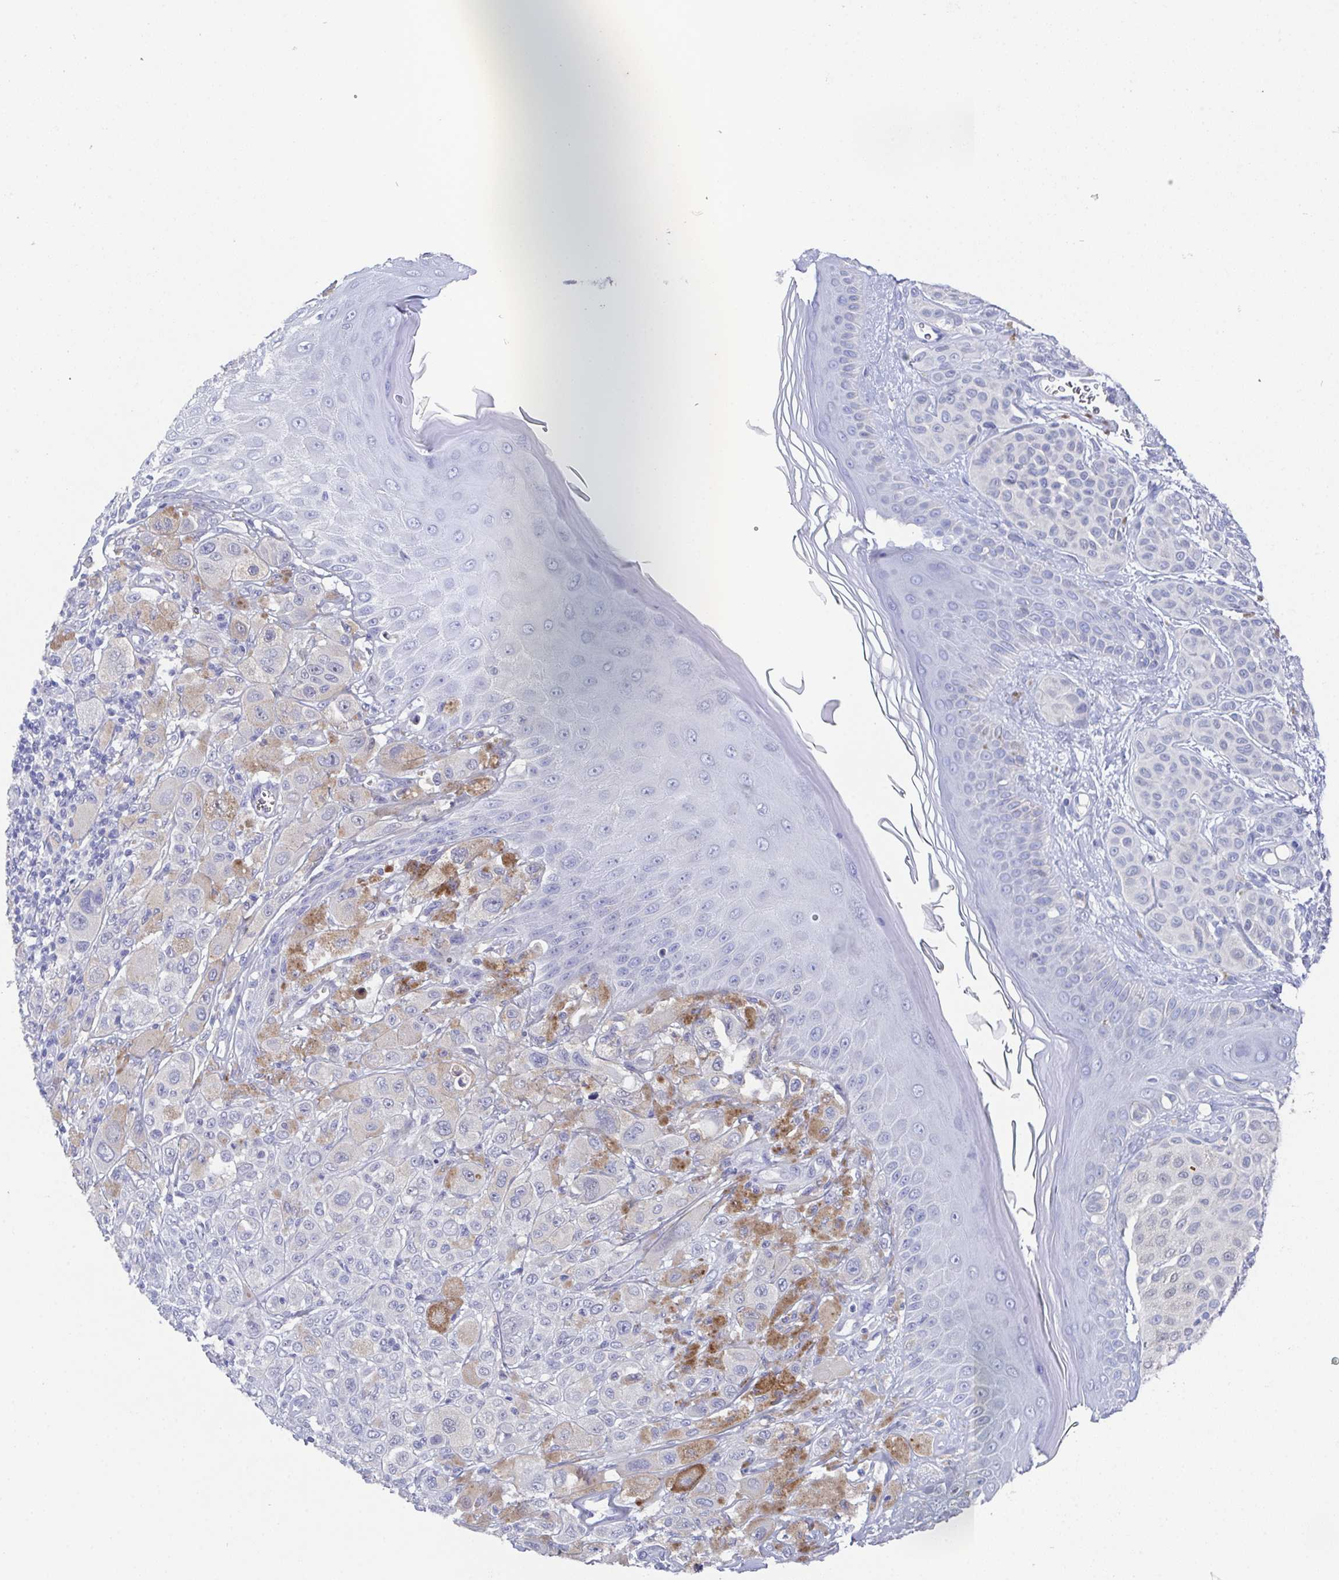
{"staining": {"intensity": "weak", "quantity": "<25%", "location": "cytoplasmic/membranous"}, "tissue": "melanoma", "cell_type": "Tumor cells", "image_type": "cancer", "snomed": [{"axis": "morphology", "description": "Malignant melanoma, NOS"}, {"axis": "topography", "description": "Skin"}], "caption": "This is an immunohistochemistry (IHC) micrograph of human melanoma. There is no expression in tumor cells.", "gene": "SSC4D", "patient": {"sex": "male", "age": 67}}